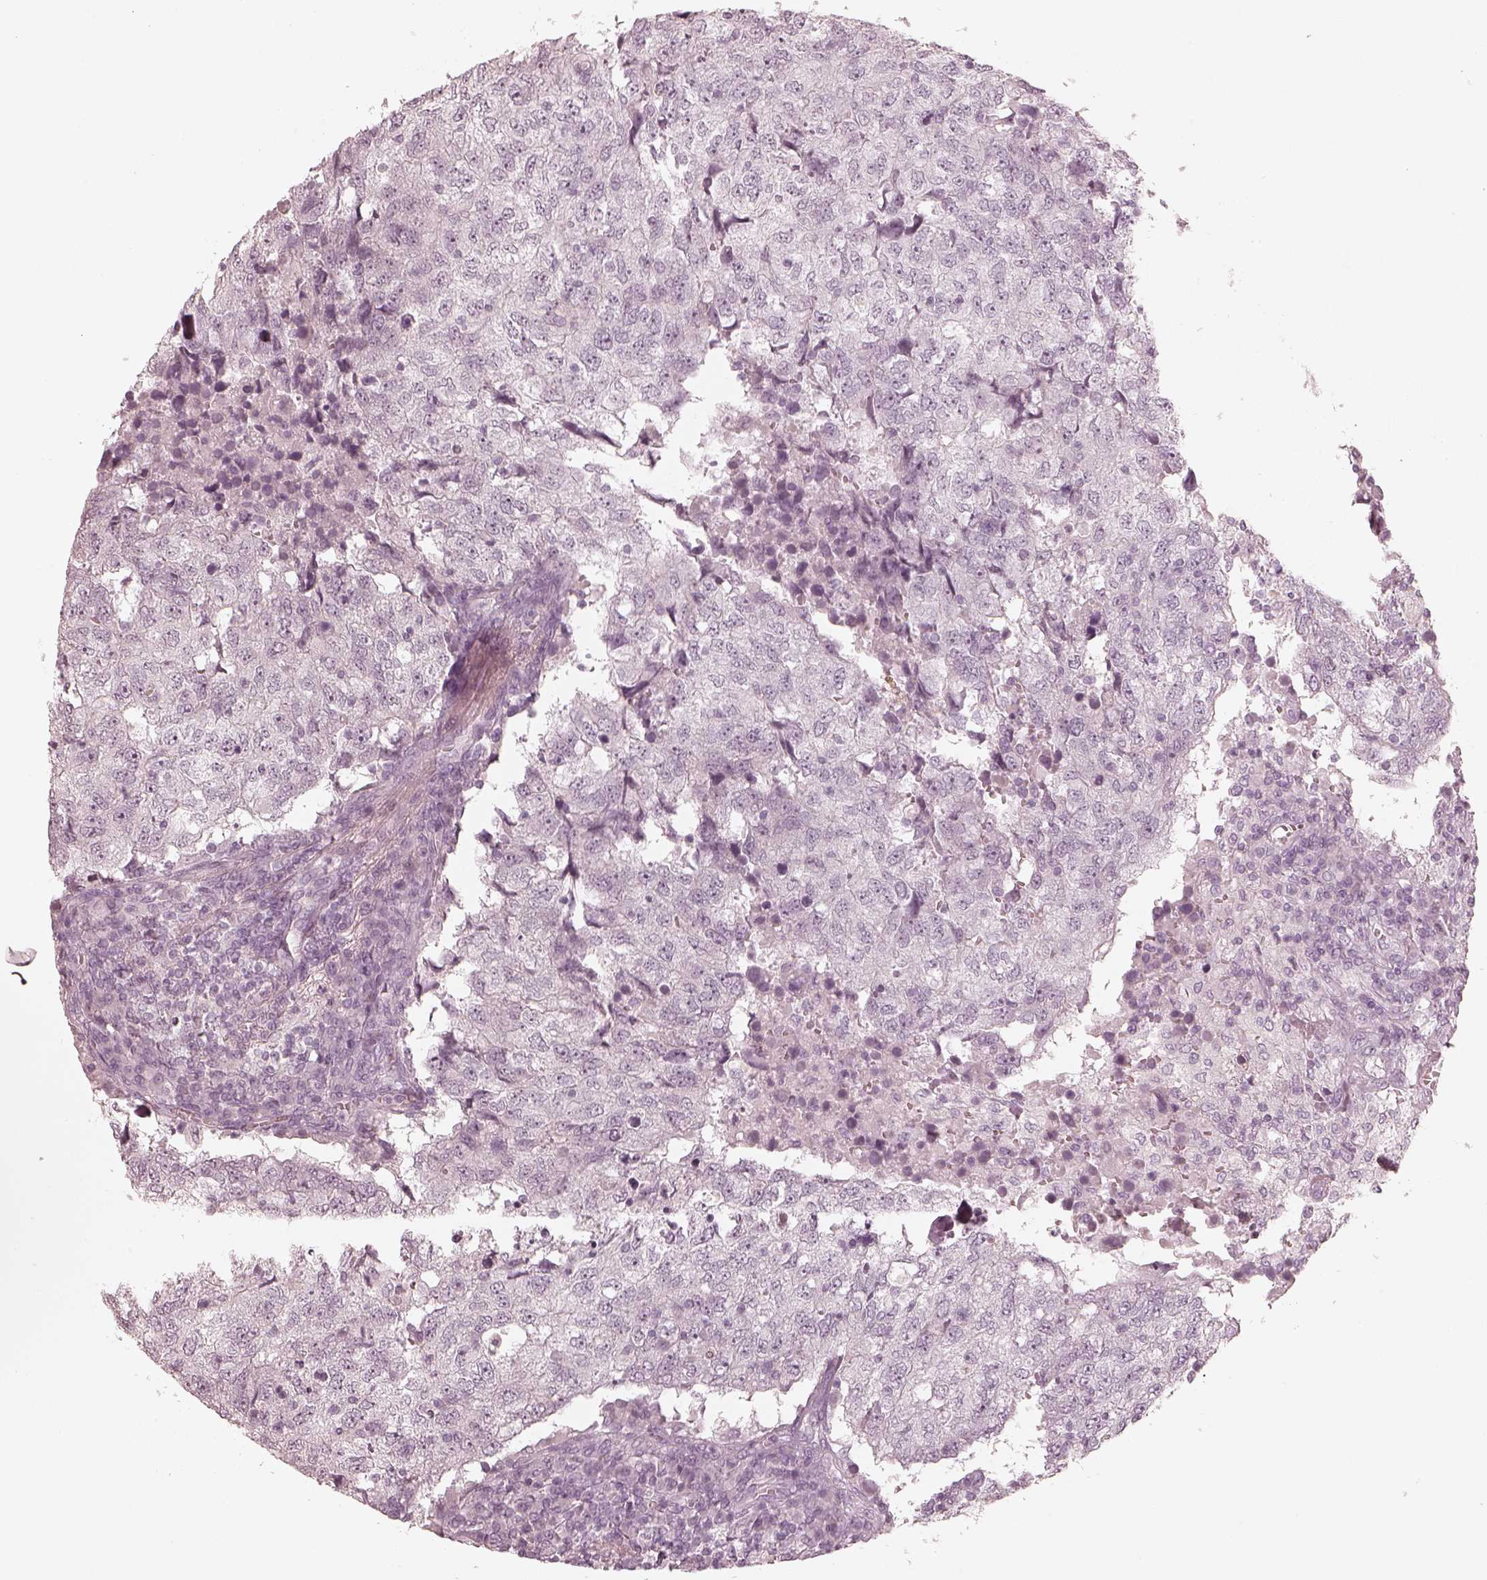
{"staining": {"intensity": "negative", "quantity": "none", "location": "none"}, "tissue": "breast cancer", "cell_type": "Tumor cells", "image_type": "cancer", "snomed": [{"axis": "morphology", "description": "Duct carcinoma"}, {"axis": "topography", "description": "Breast"}], "caption": "Immunohistochemistry of human breast invasive ductal carcinoma displays no expression in tumor cells. The staining is performed using DAB brown chromogen with nuclei counter-stained in using hematoxylin.", "gene": "CALR3", "patient": {"sex": "female", "age": 30}}